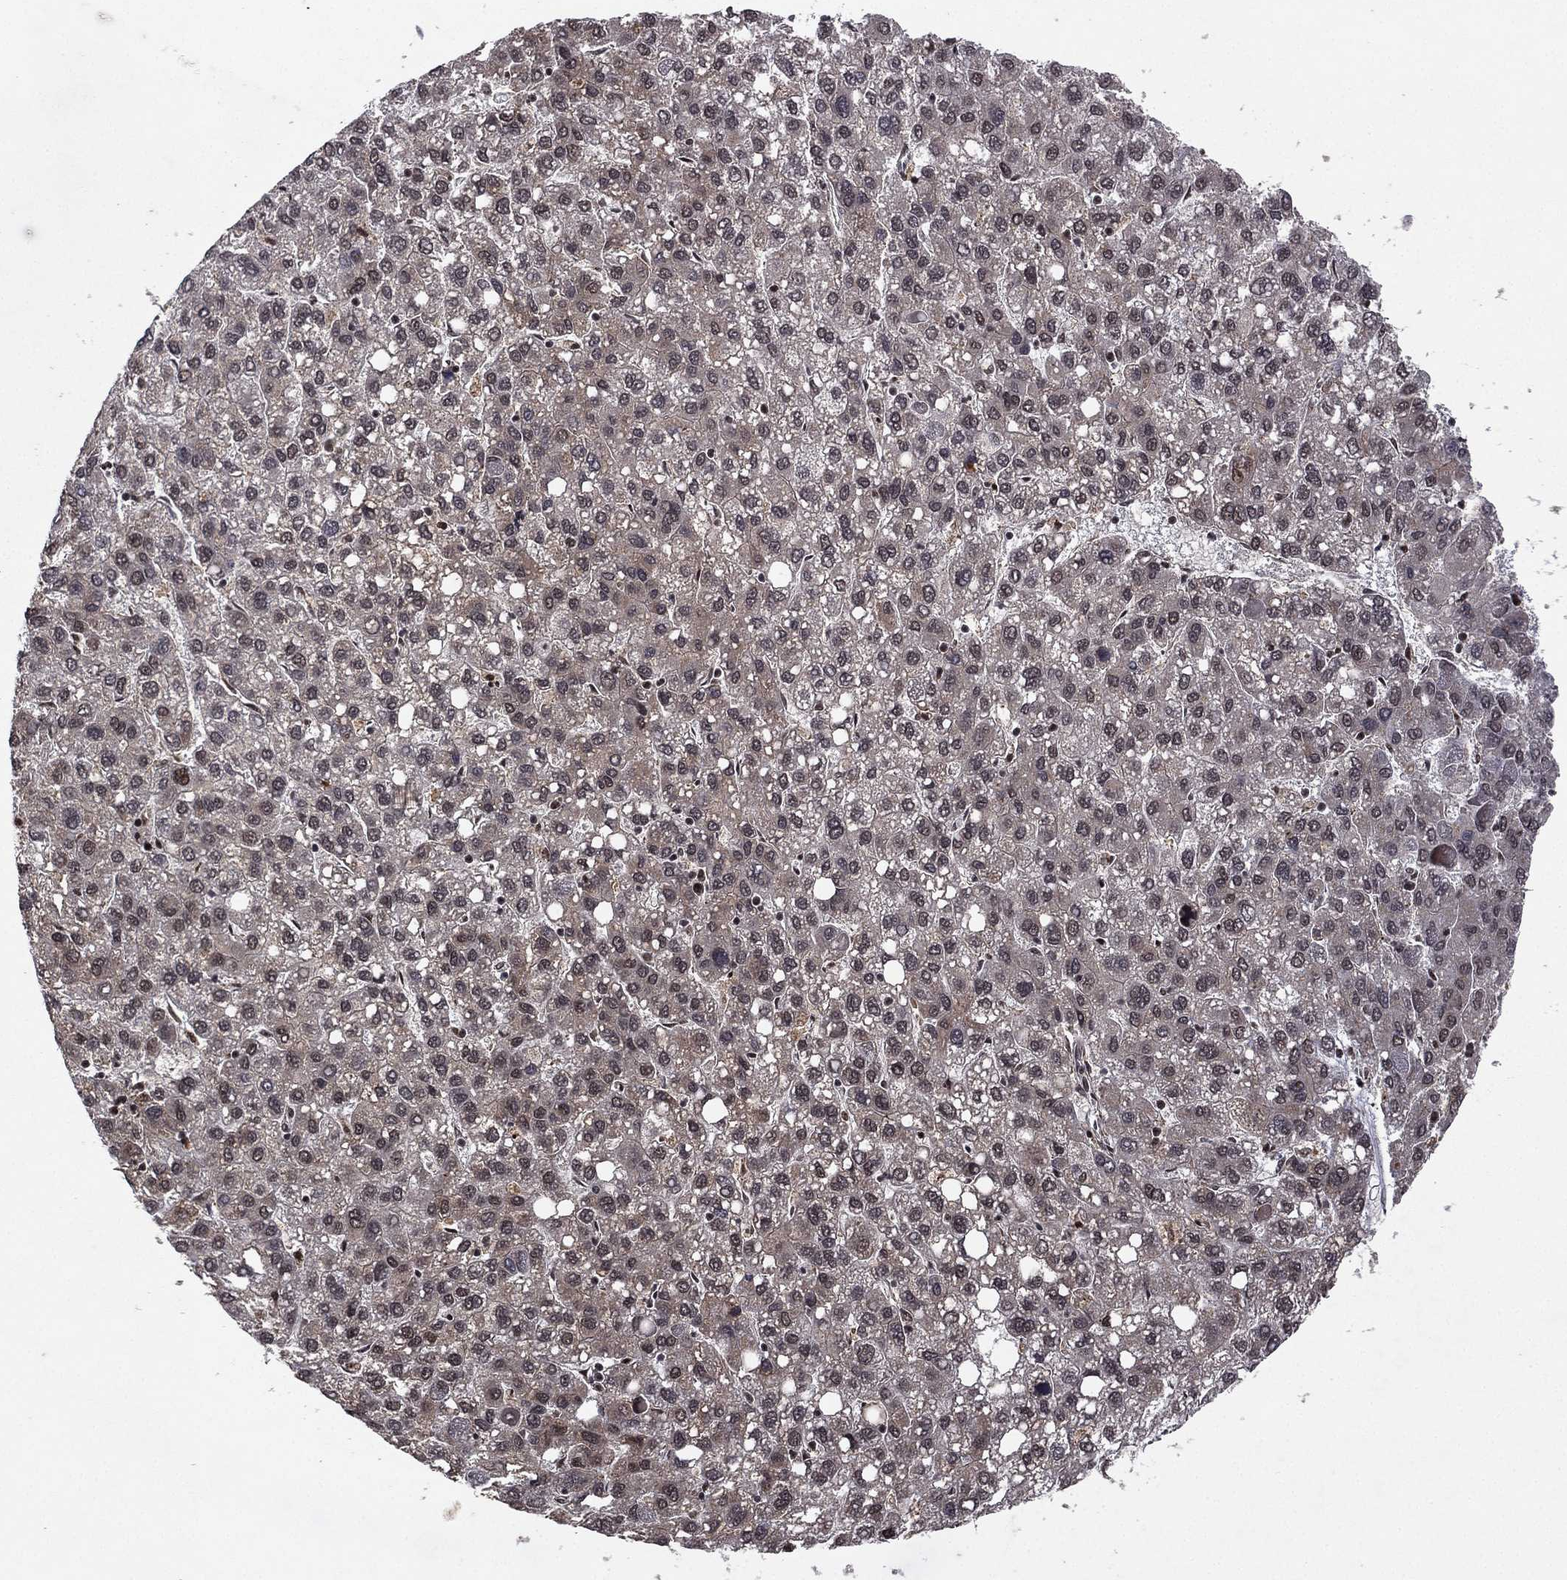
{"staining": {"intensity": "negative", "quantity": "none", "location": "none"}, "tissue": "liver cancer", "cell_type": "Tumor cells", "image_type": "cancer", "snomed": [{"axis": "morphology", "description": "Carcinoma, Hepatocellular, NOS"}, {"axis": "topography", "description": "Liver"}], "caption": "Immunohistochemical staining of human hepatocellular carcinoma (liver) displays no significant expression in tumor cells.", "gene": "ATG4B", "patient": {"sex": "female", "age": 82}}